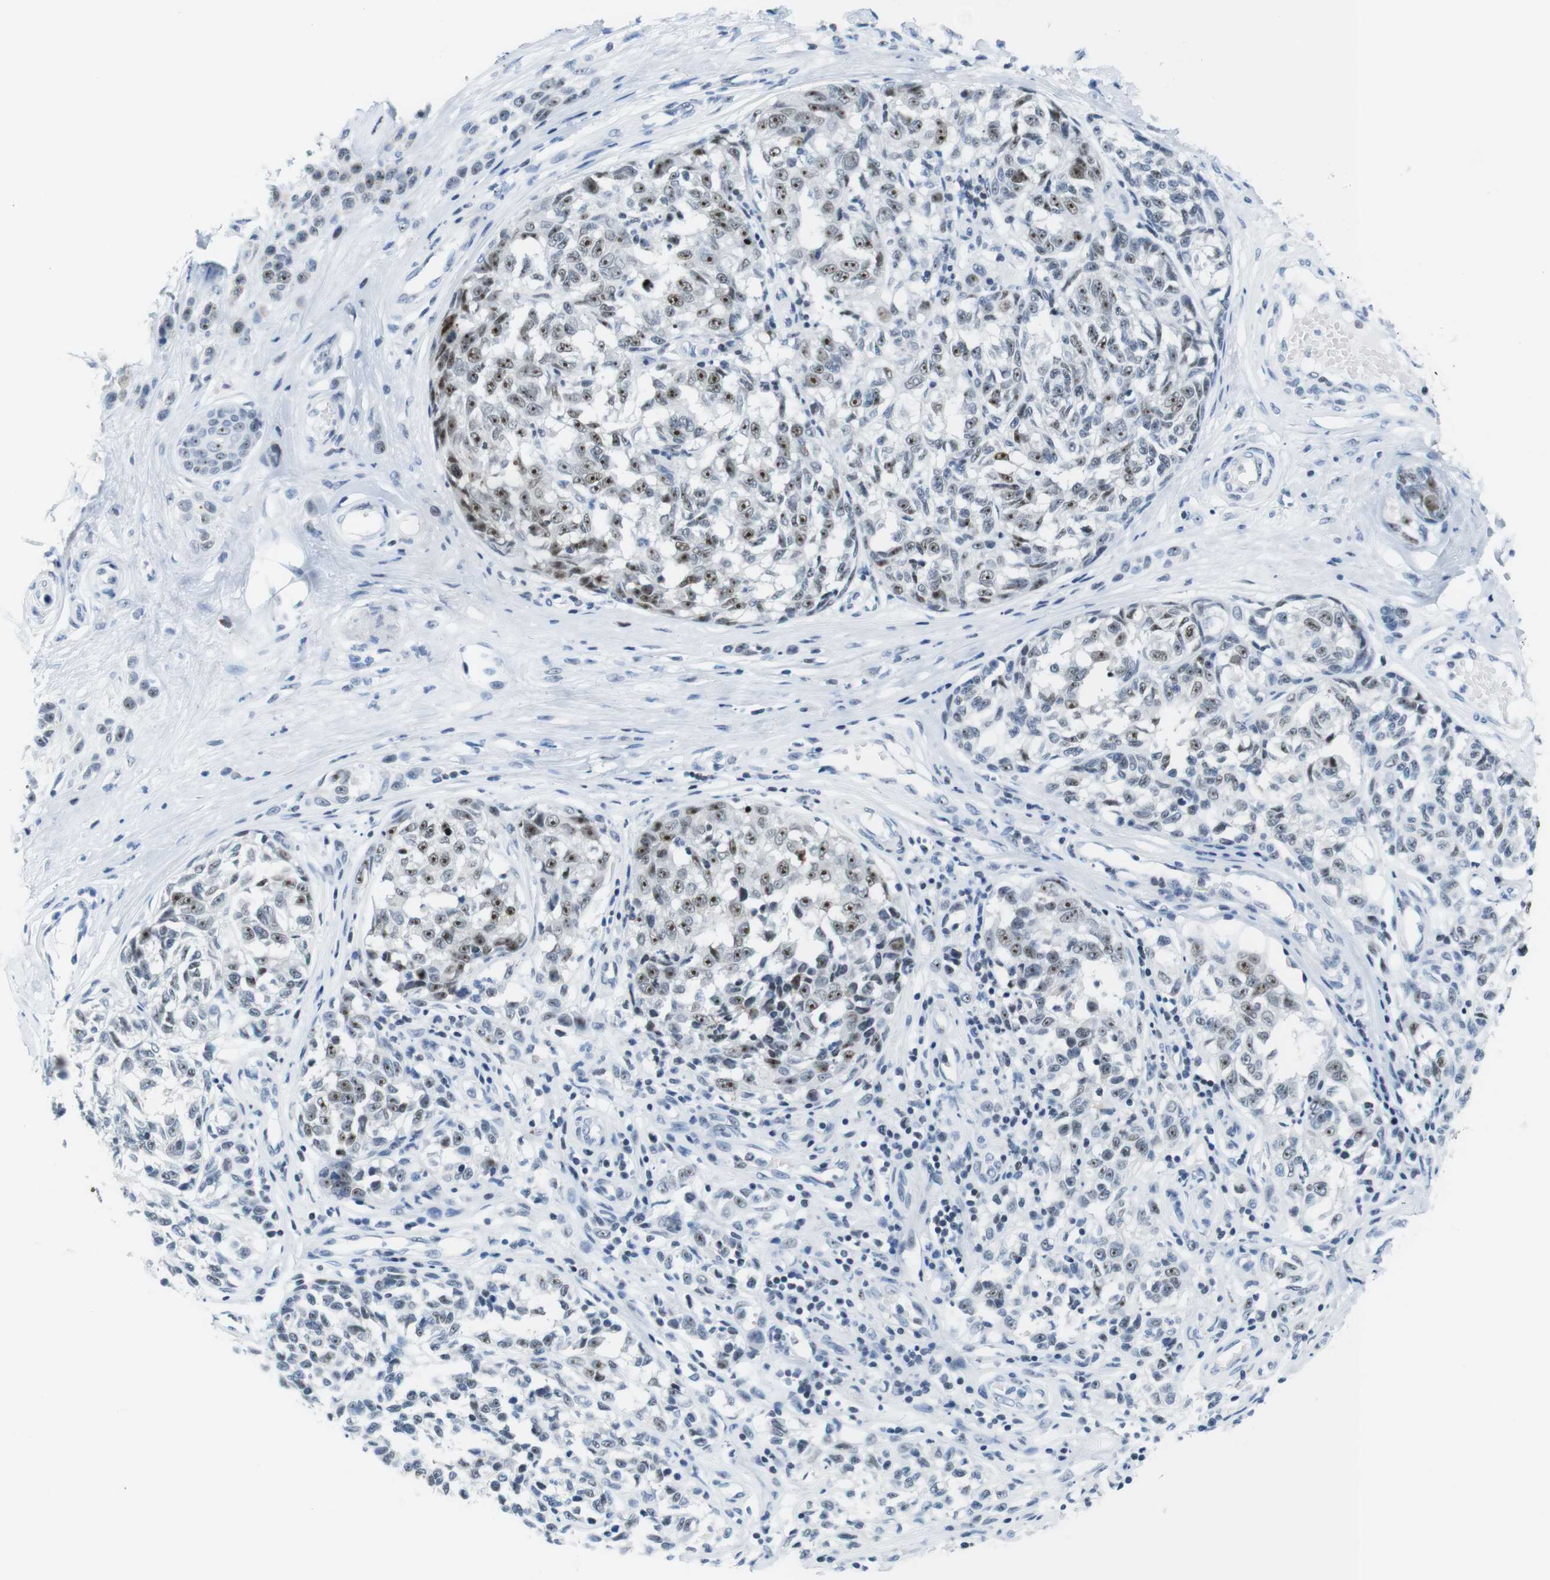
{"staining": {"intensity": "moderate", "quantity": ">75%", "location": "nuclear"}, "tissue": "melanoma", "cell_type": "Tumor cells", "image_type": "cancer", "snomed": [{"axis": "morphology", "description": "Malignant melanoma, NOS"}, {"axis": "topography", "description": "Skin"}], "caption": "Moderate nuclear expression is present in approximately >75% of tumor cells in melanoma.", "gene": "NIFK", "patient": {"sex": "female", "age": 64}}